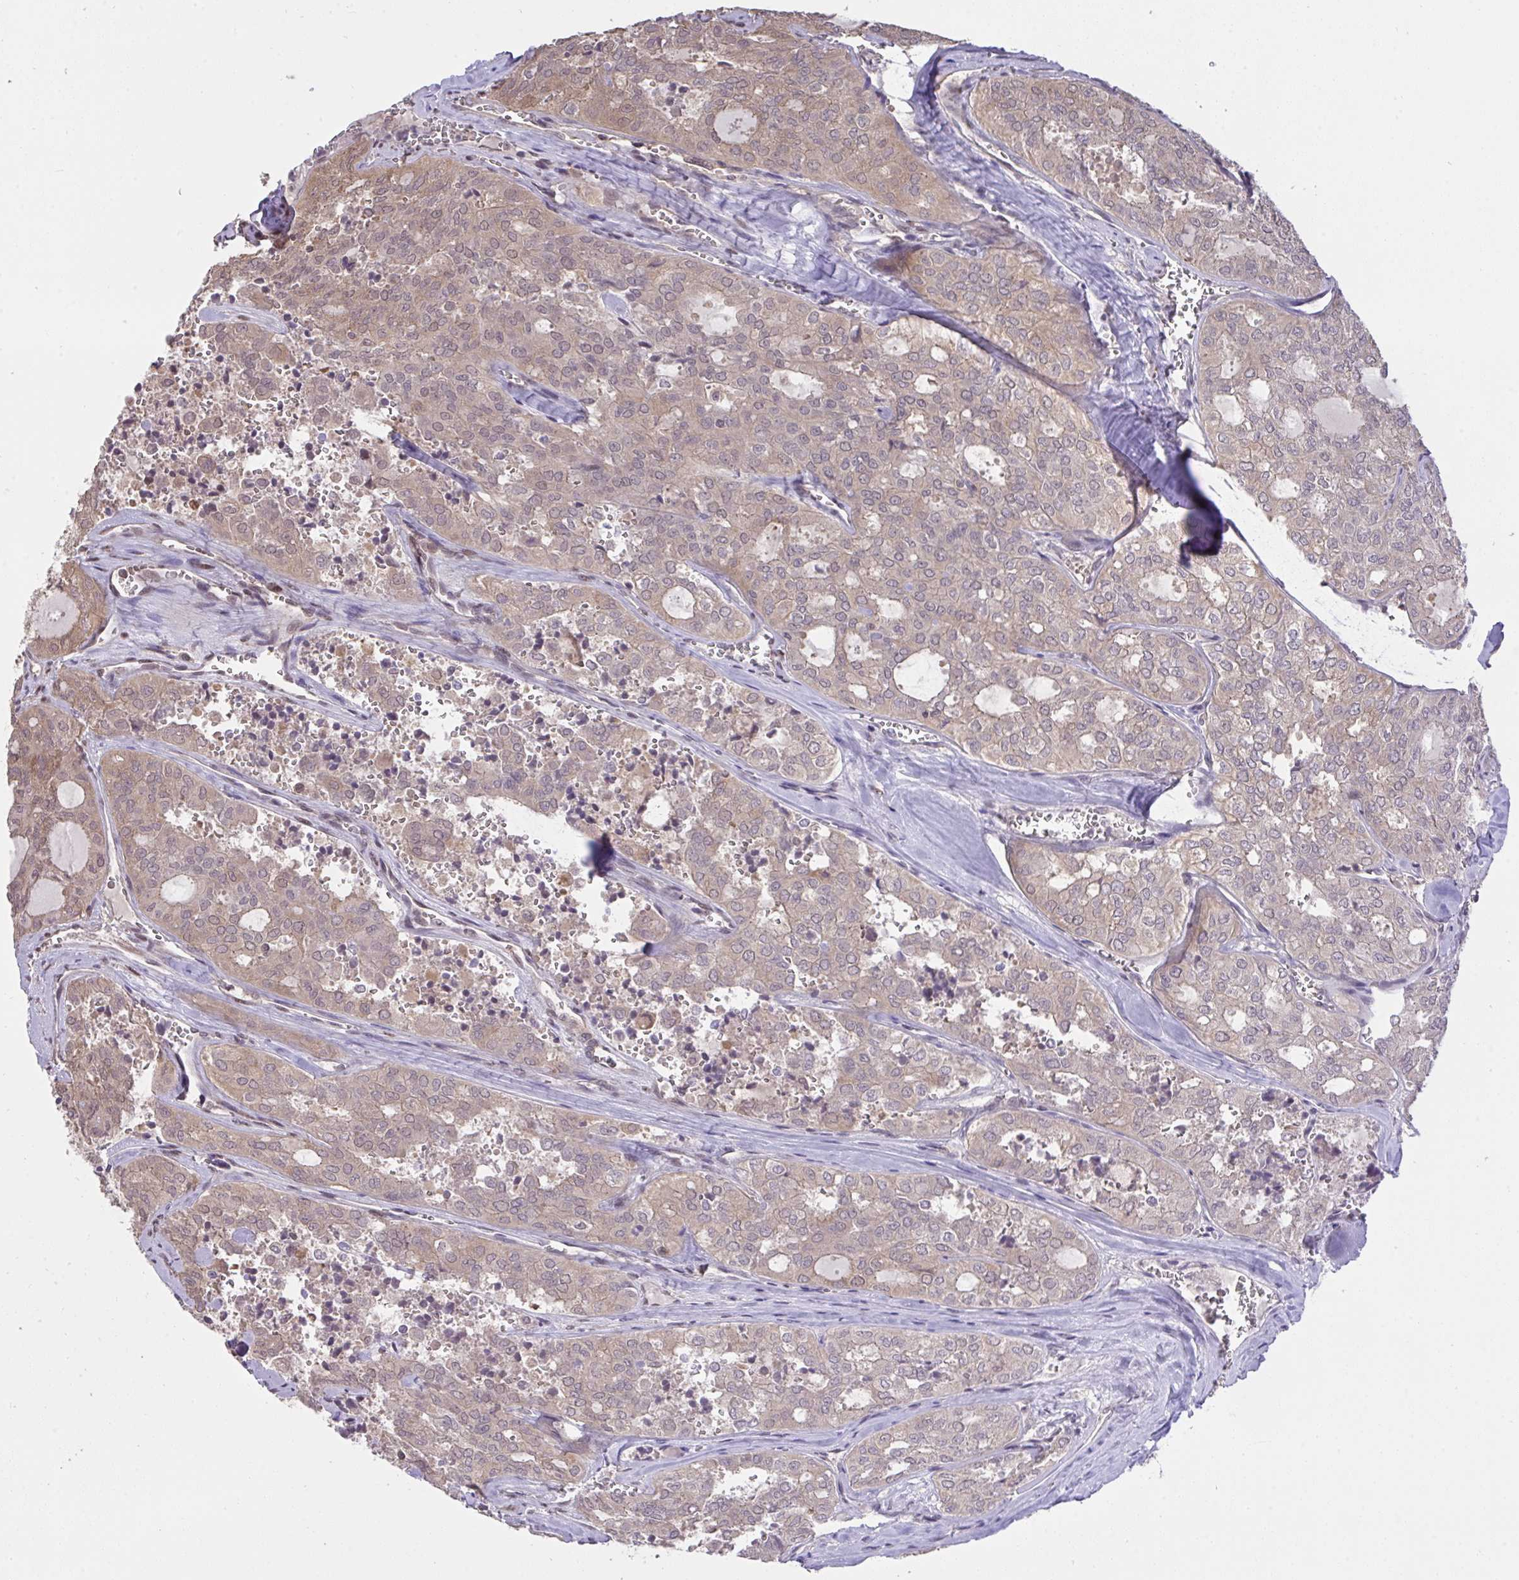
{"staining": {"intensity": "weak", "quantity": "25%-75%", "location": "cytoplasmic/membranous"}, "tissue": "thyroid cancer", "cell_type": "Tumor cells", "image_type": "cancer", "snomed": [{"axis": "morphology", "description": "Follicular adenoma carcinoma, NOS"}, {"axis": "topography", "description": "Thyroid gland"}], "caption": "Thyroid cancer was stained to show a protein in brown. There is low levels of weak cytoplasmic/membranous positivity in approximately 25%-75% of tumor cells. (IHC, brightfield microscopy, high magnification).", "gene": "C12orf57", "patient": {"sex": "male", "age": 75}}